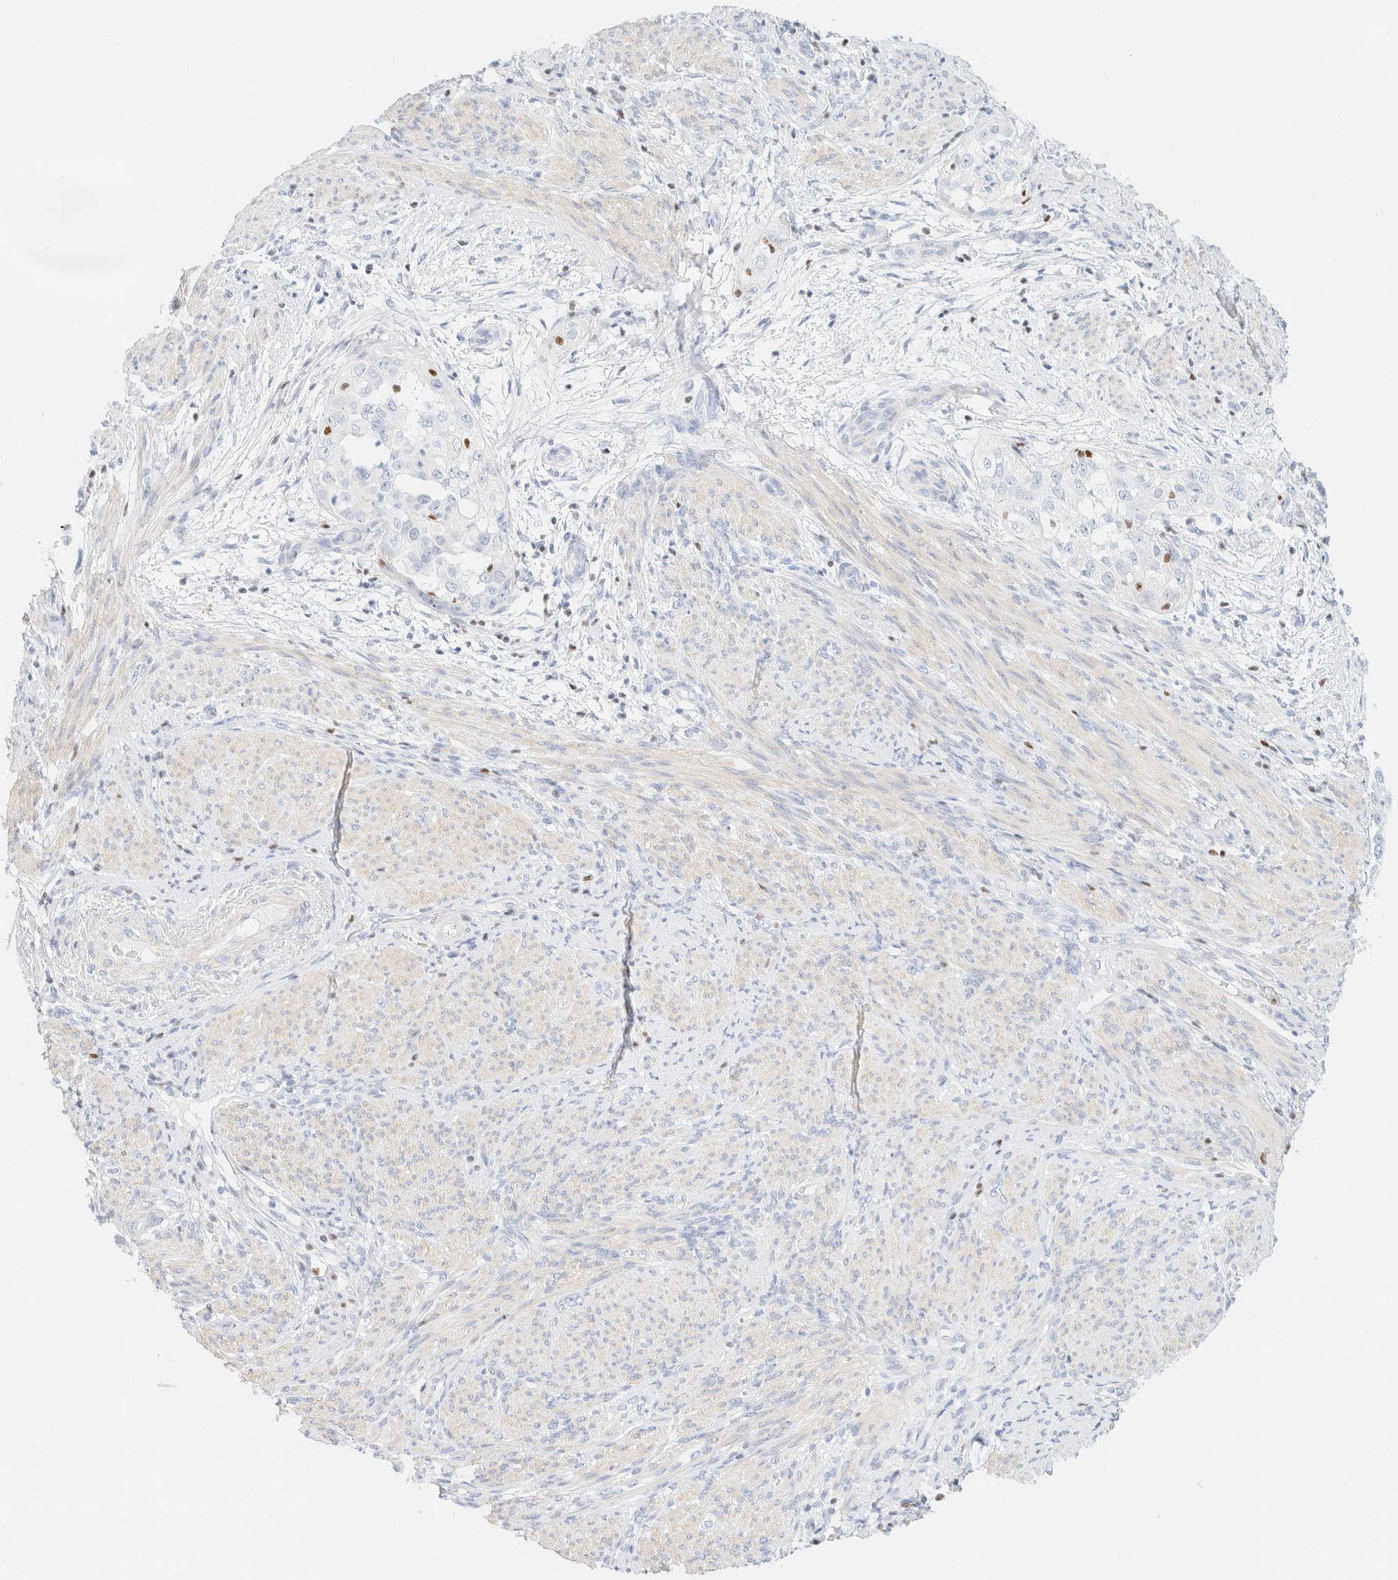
{"staining": {"intensity": "negative", "quantity": "none", "location": "none"}, "tissue": "endometrial cancer", "cell_type": "Tumor cells", "image_type": "cancer", "snomed": [{"axis": "morphology", "description": "Adenocarcinoma, NOS"}, {"axis": "topography", "description": "Endometrium"}], "caption": "Endometrial cancer was stained to show a protein in brown. There is no significant positivity in tumor cells.", "gene": "IKZF3", "patient": {"sex": "female", "age": 85}}